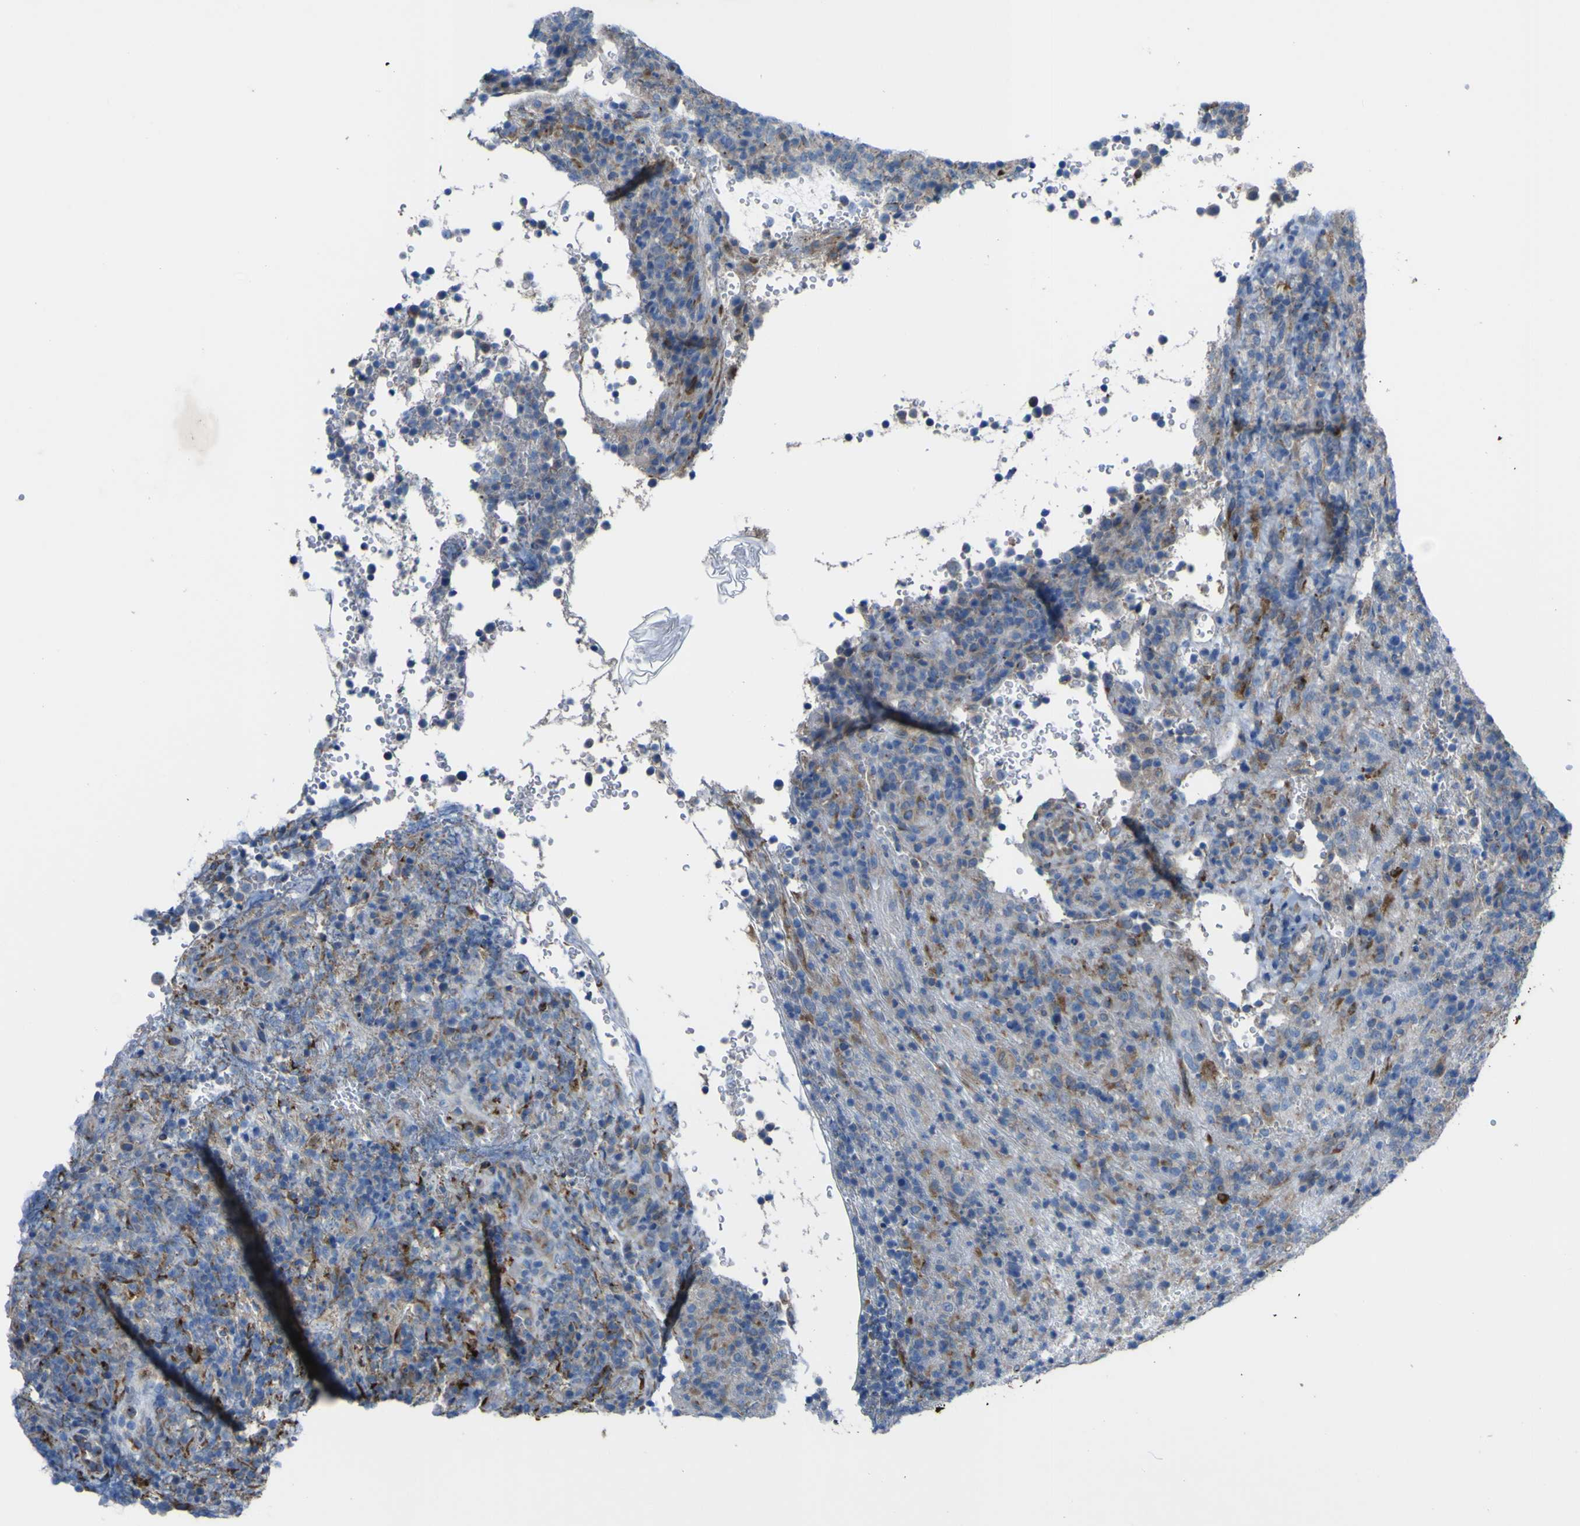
{"staining": {"intensity": "weak", "quantity": ">75%", "location": "cytoplasmic/membranous"}, "tissue": "lymphoma", "cell_type": "Tumor cells", "image_type": "cancer", "snomed": [{"axis": "morphology", "description": "Malignant lymphoma, non-Hodgkin's type, High grade"}, {"axis": "topography", "description": "Lymph node"}], "caption": "Malignant lymphoma, non-Hodgkin's type (high-grade) tissue demonstrates weak cytoplasmic/membranous positivity in about >75% of tumor cells (brown staining indicates protein expression, while blue staining denotes nuclei).", "gene": "CST3", "patient": {"sex": "female", "age": 76}}